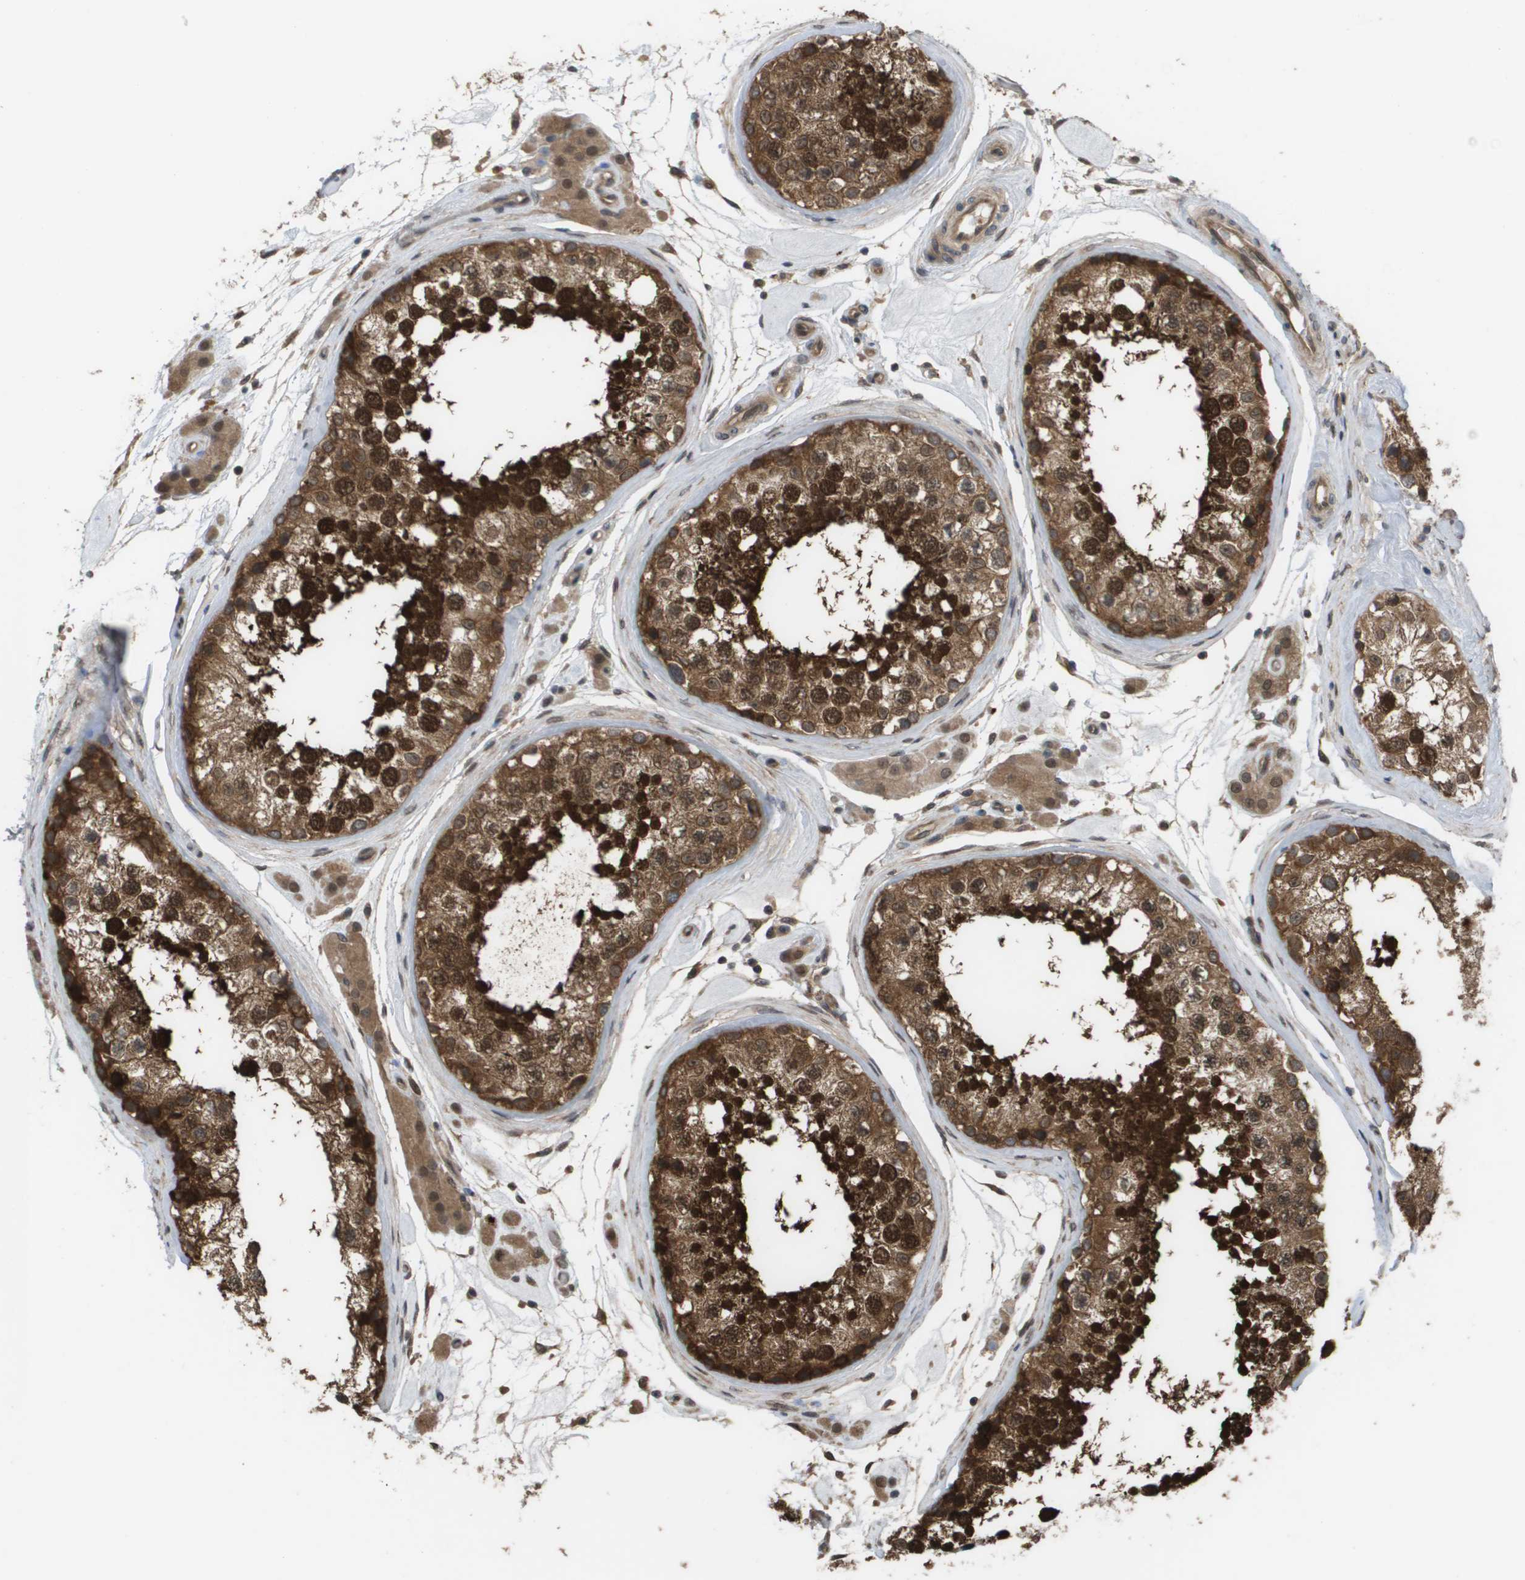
{"staining": {"intensity": "strong", "quantity": ">75%", "location": "cytoplasmic/membranous,nuclear"}, "tissue": "testis", "cell_type": "Cells in seminiferous ducts", "image_type": "normal", "snomed": [{"axis": "morphology", "description": "Normal tissue, NOS"}, {"axis": "topography", "description": "Testis"}], "caption": "Immunohistochemical staining of benign testis reveals >75% levels of strong cytoplasmic/membranous,nuclear protein staining in about >75% of cells in seminiferous ducts.", "gene": "CTPS2", "patient": {"sex": "male", "age": 46}}